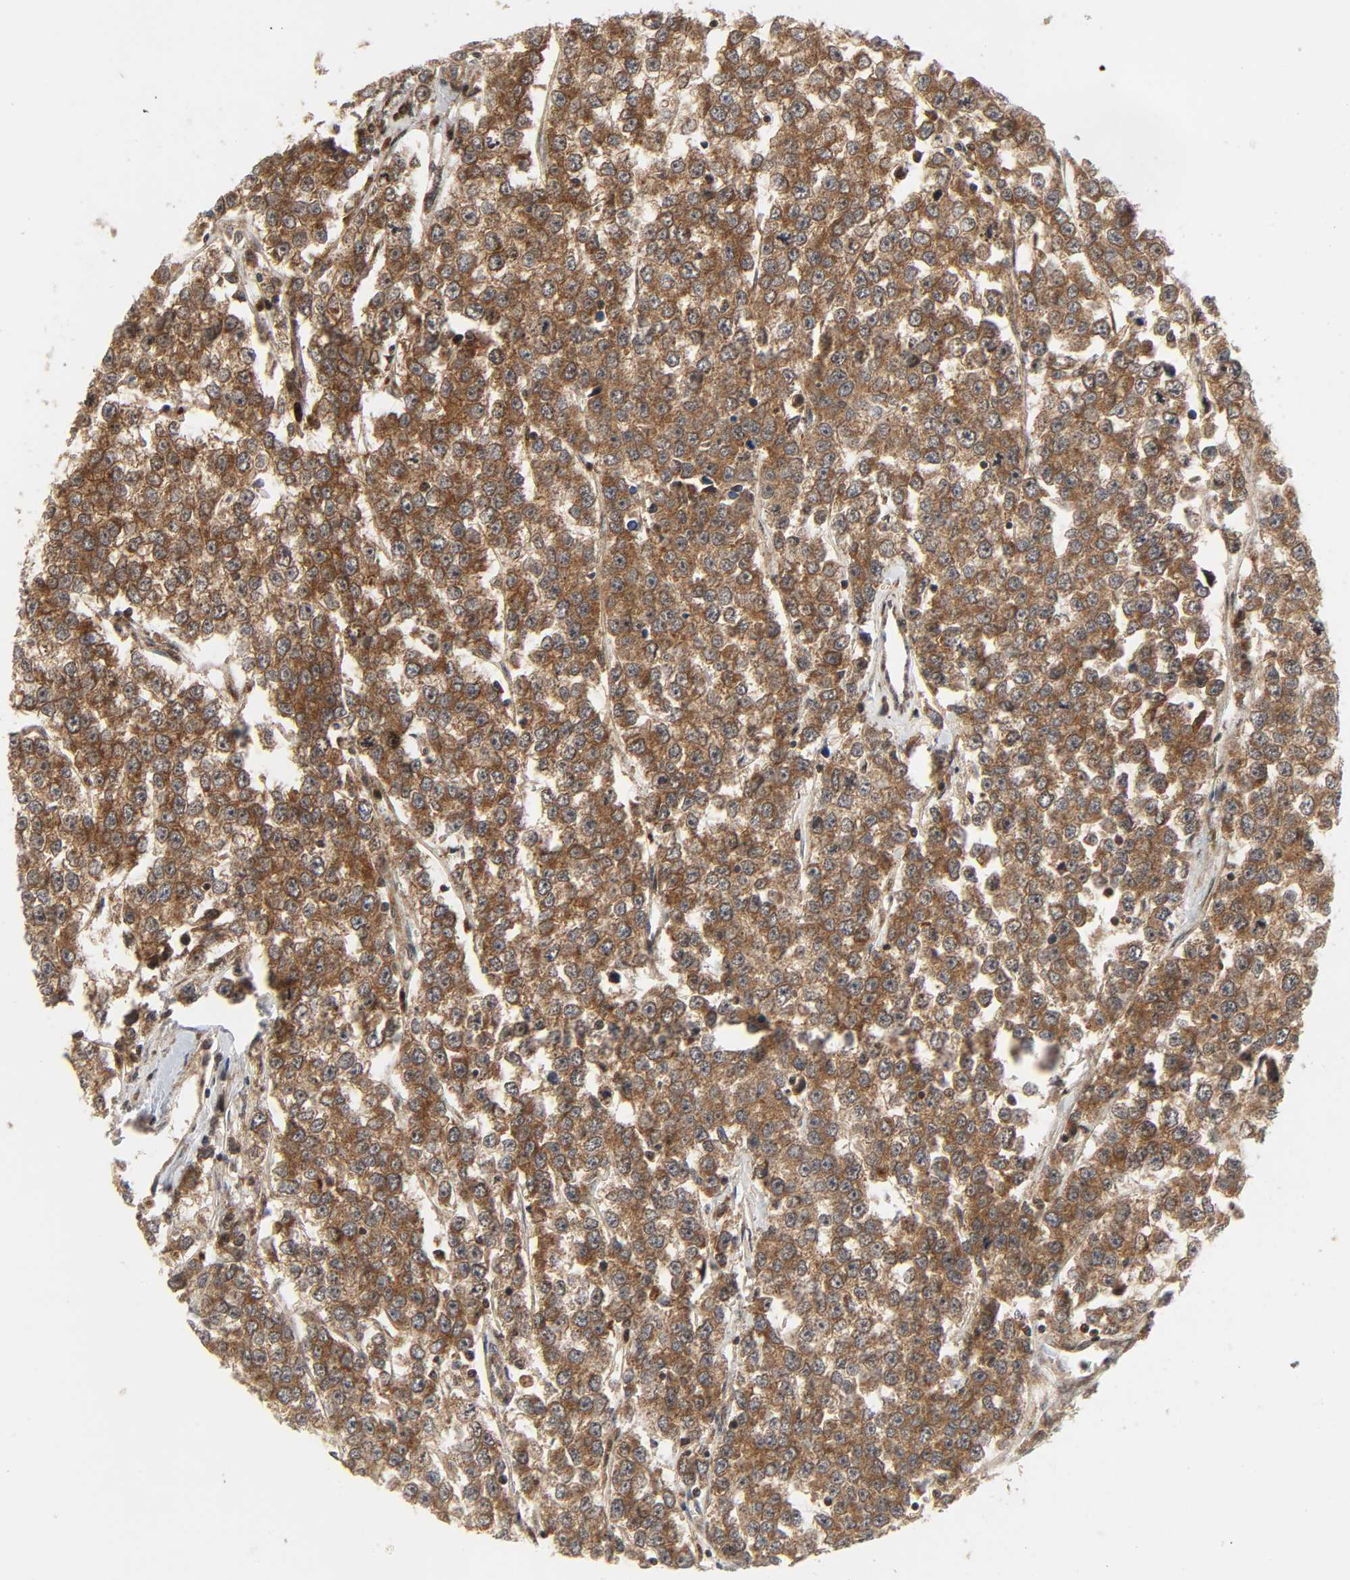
{"staining": {"intensity": "moderate", "quantity": ">75%", "location": "cytoplasmic/membranous"}, "tissue": "testis cancer", "cell_type": "Tumor cells", "image_type": "cancer", "snomed": [{"axis": "morphology", "description": "Seminoma, NOS"}, {"axis": "morphology", "description": "Carcinoma, Embryonal, NOS"}, {"axis": "topography", "description": "Testis"}], "caption": "Immunohistochemical staining of human testis embryonal carcinoma demonstrates medium levels of moderate cytoplasmic/membranous protein expression in about >75% of tumor cells.", "gene": "CHUK", "patient": {"sex": "male", "age": 52}}